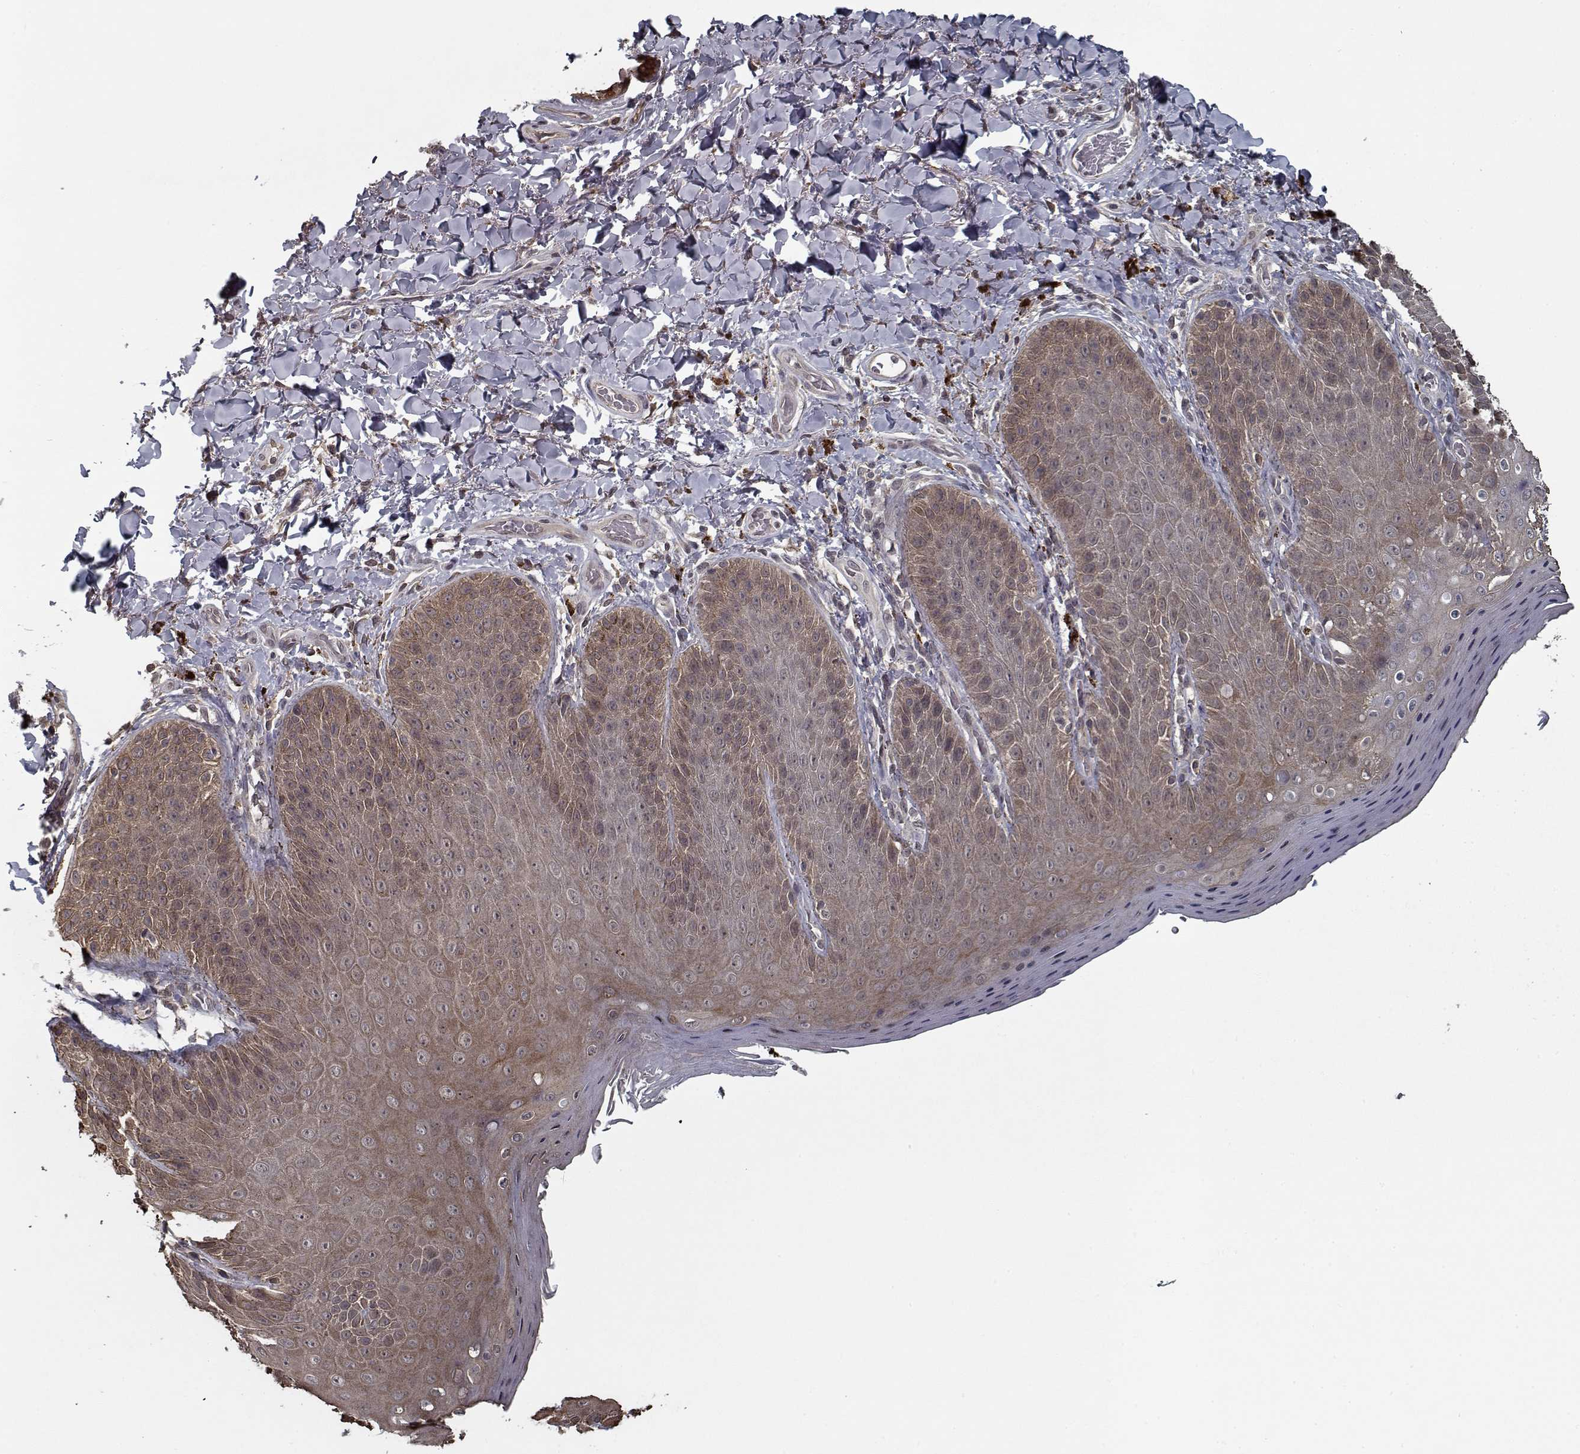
{"staining": {"intensity": "weak", "quantity": "25%-75%", "location": "cytoplasmic/membranous"}, "tissue": "skin", "cell_type": "Epidermal cells", "image_type": "normal", "snomed": [{"axis": "morphology", "description": "Normal tissue, NOS"}, {"axis": "topography", "description": "Anal"}], "caption": "The photomicrograph shows immunohistochemical staining of unremarkable skin. There is weak cytoplasmic/membranous expression is identified in approximately 25%-75% of epidermal cells. Using DAB (3,3'-diaminobenzidine) (brown) and hematoxylin (blue) stains, captured at high magnification using brightfield microscopy.", "gene": "NLK", "patient": {"sex": "male", "age": 53}}